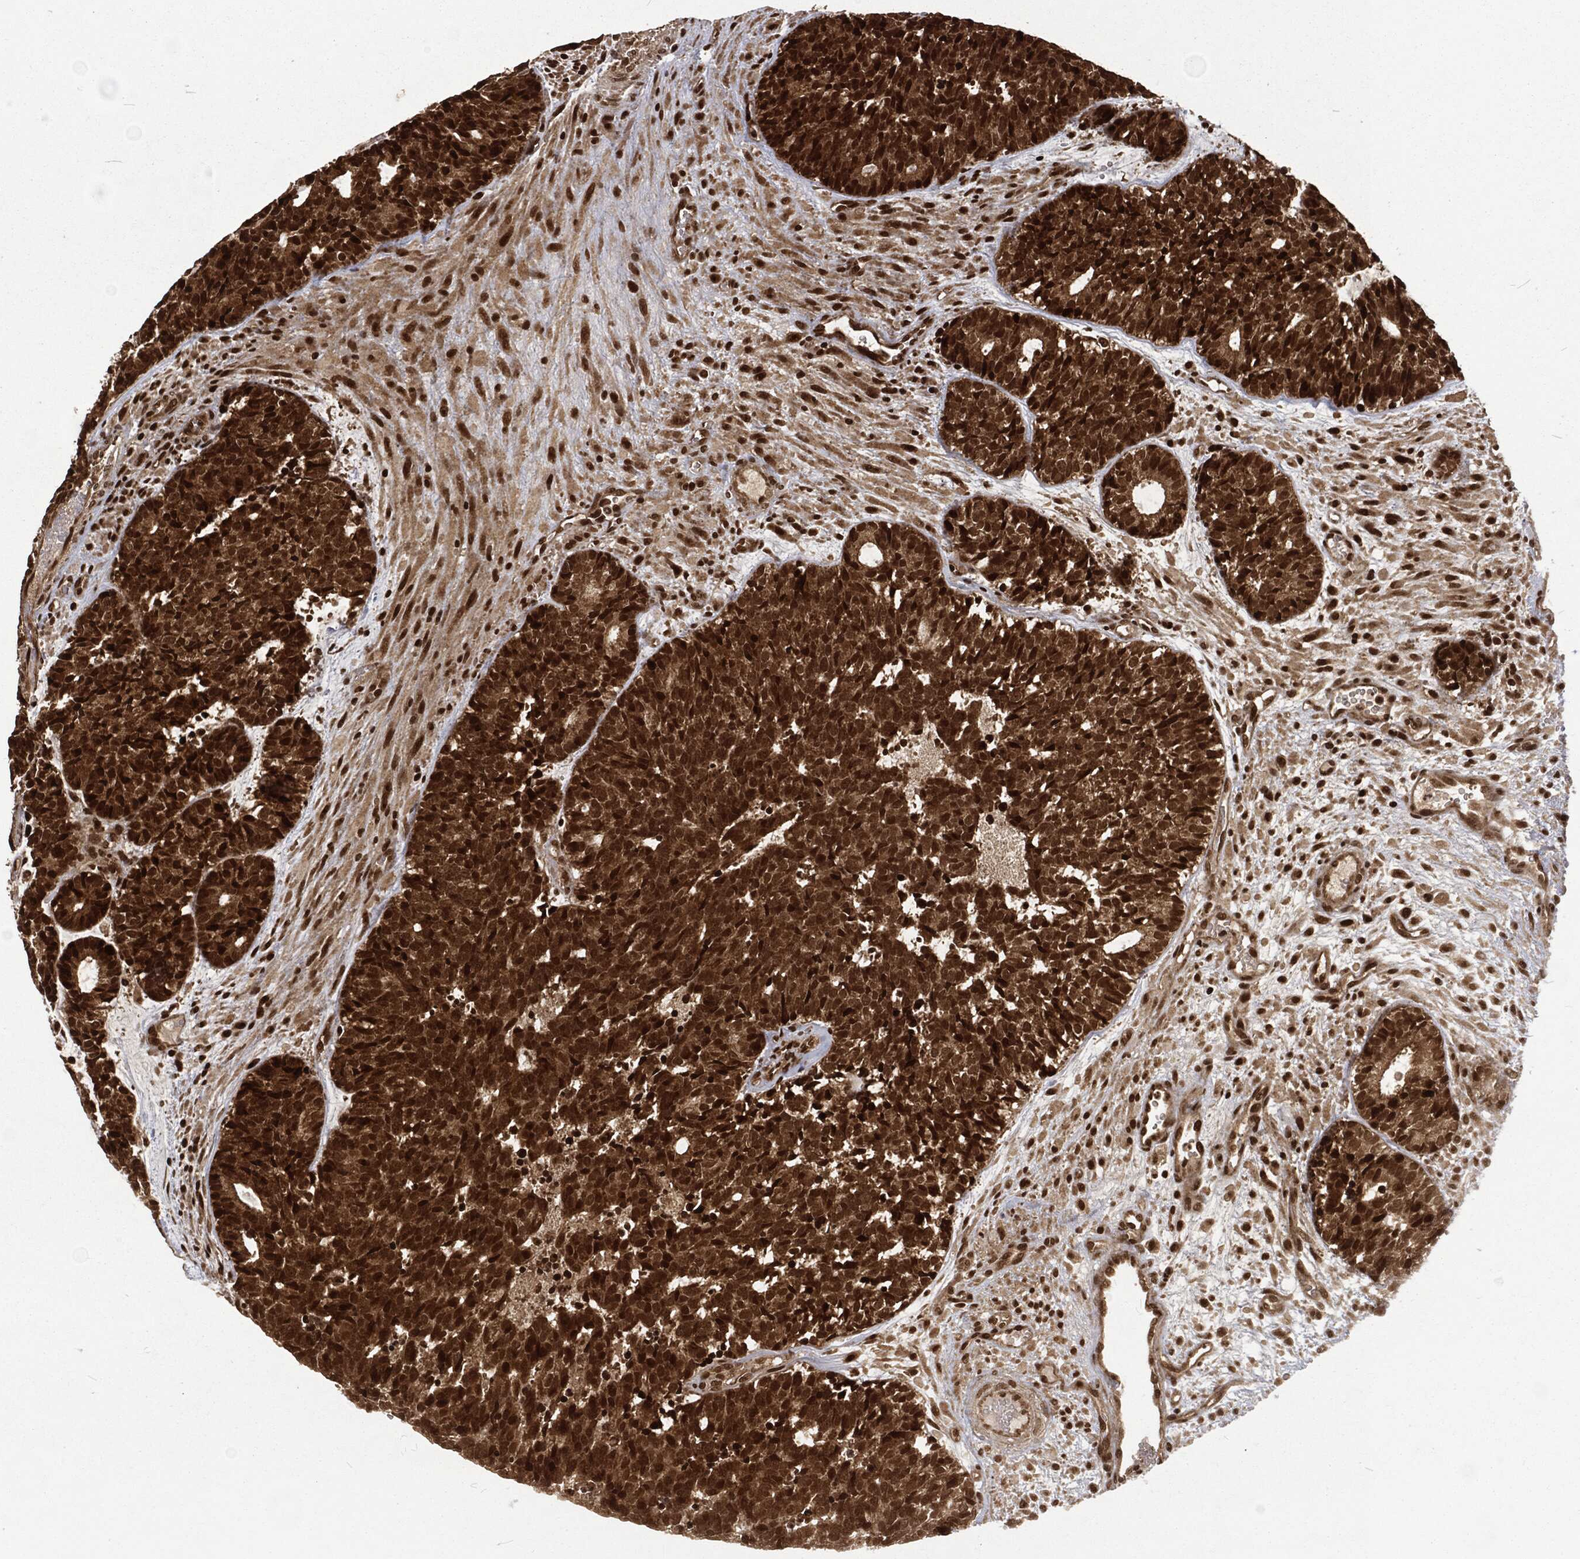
{"staining": {"intensity": "strong", "quantity": "25%-75%", "location": "cytoplasmic/membranous,nuclear"}, "tissue": "head and neck cancer", "cell_type": "Tumor cells", "image_type": "cancer", "snomed": [{"axis": "morphology", "description": "Adenocarcinoma, NOS"}, {"axis": "topography", "description": "Head-Neck"}], "caption": "Tumor cells show high levels of strong cytoplasmic/membranous and nuclear staining in approximately 25%-75% of cells in human head and neck cancer.", "gene": "NGRN", "patient": {"sex": "female", "age": 81}}